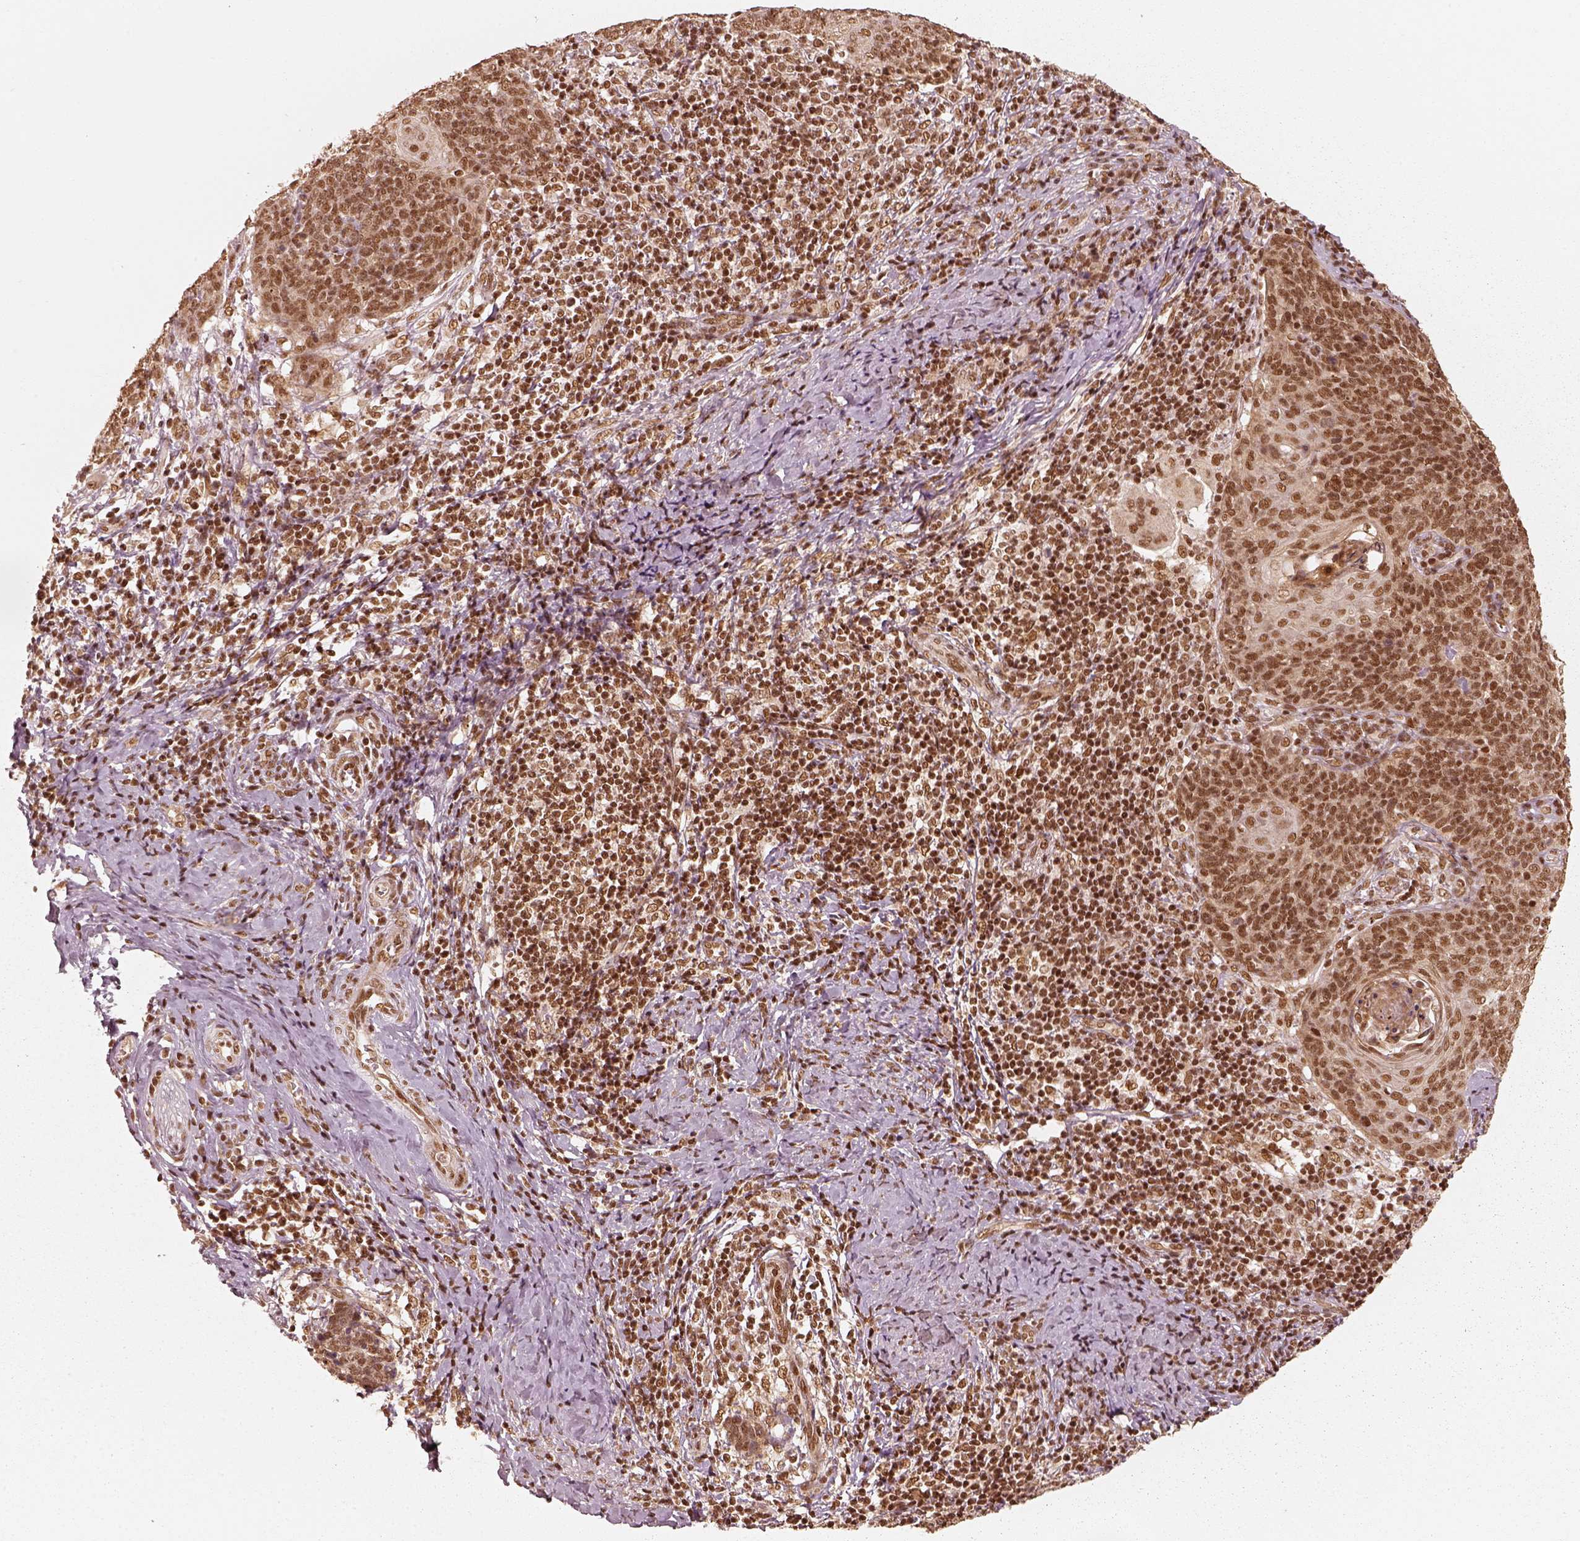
{"staining": {"intensity": "moderate", "quantity": ">75%", "location": "nuclear"}, "tissue": "cervical cancer", "cell_type": "Tumor cells", "image_type": "cancer", "snomed": [{"axis": "morphology", "description": "Normal tissue, NOS"}, {"axis": "morphology", "description": "Squamous cell carcinoma, NOS"}, {"axis": "topography", "description": "Cervix"}], "caption": "Immunohistochemical staining of human cervical cancer (squamous cell carcinoma) exhibits medium levels of moderate nuclear expression in approximately >75% of tumor cells.", "gene": "GMEB2", "patient": {"sex": "female", "age": 39}}